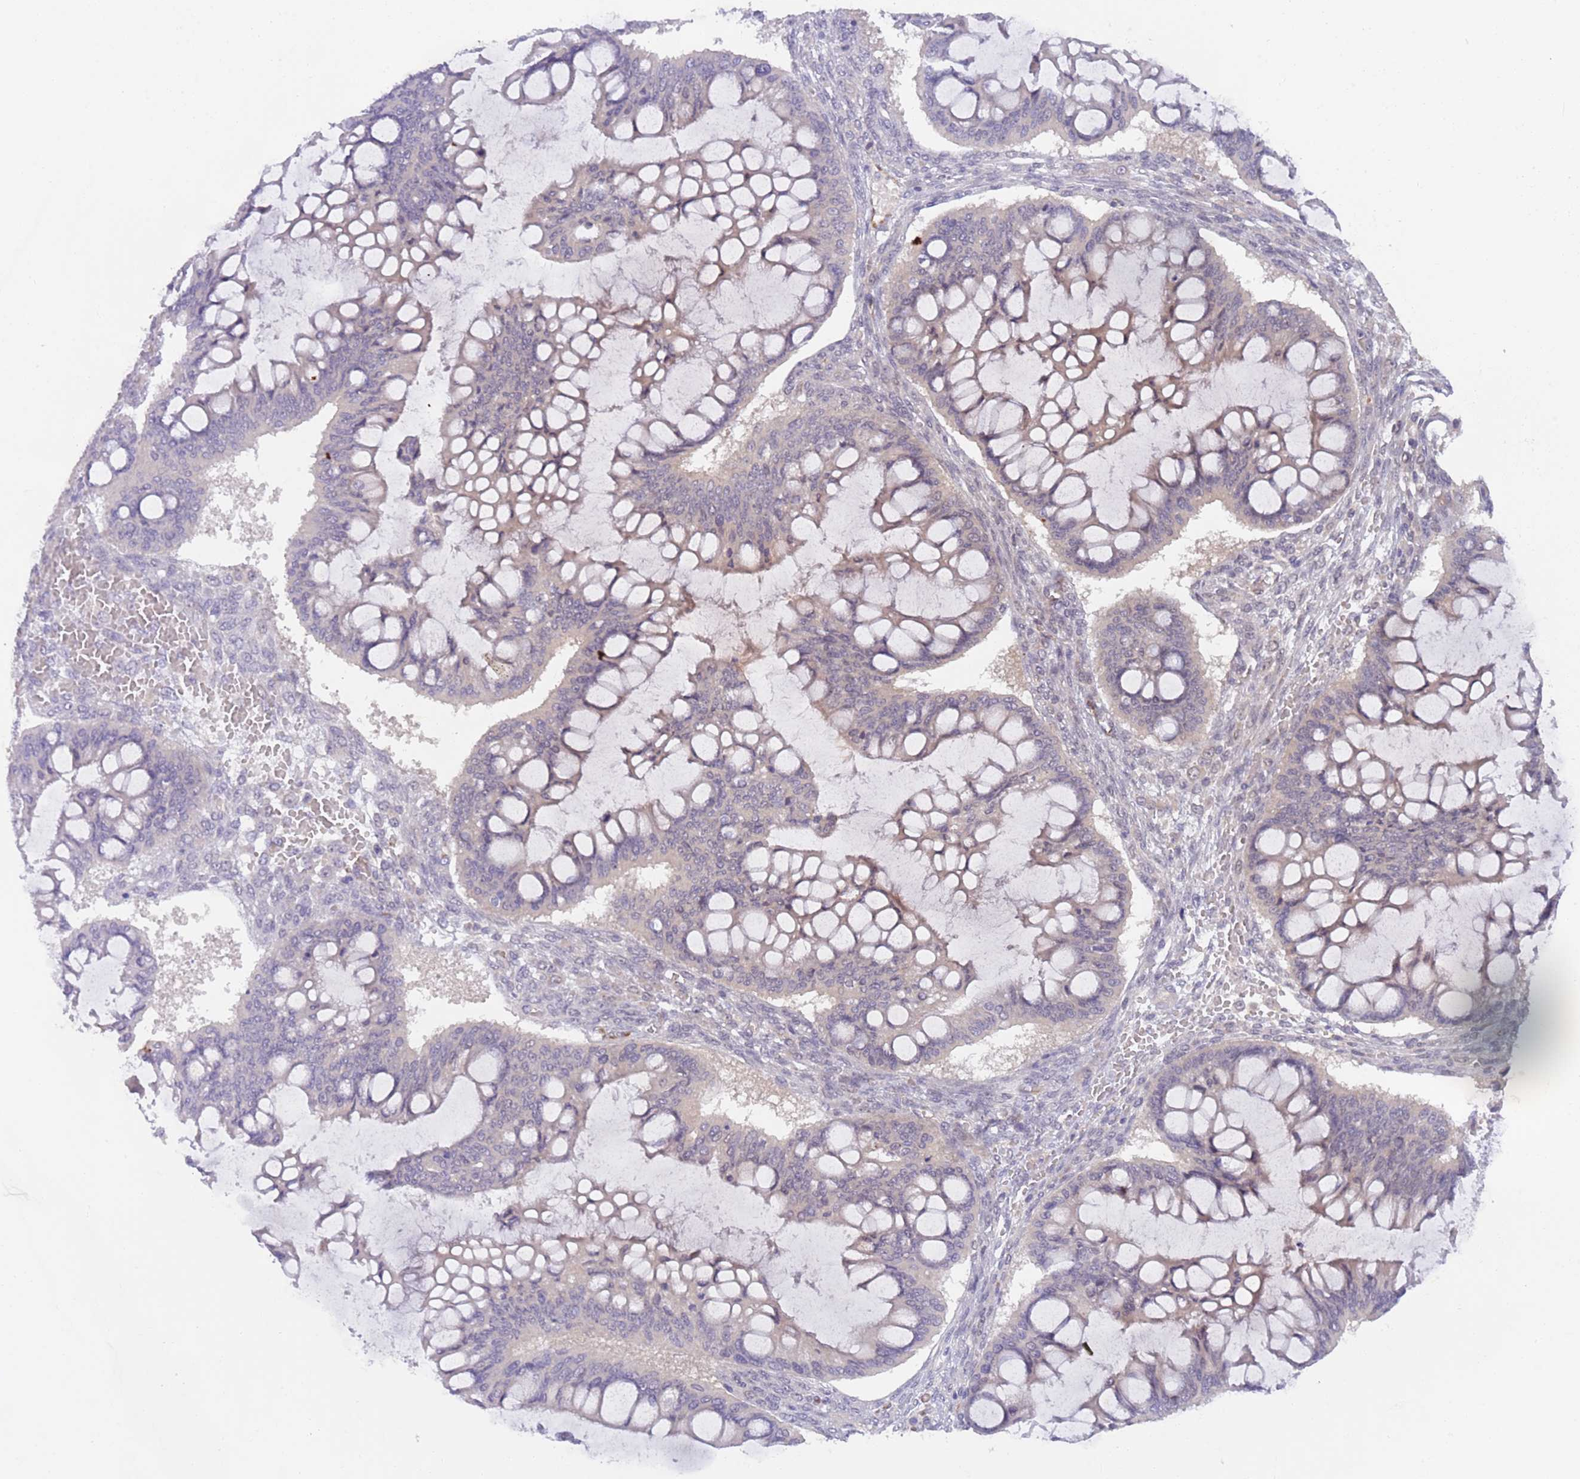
{"staining": {"intensity": "weak", "quantity": "<25%", "location": "cytoplasmic/membranous"}, "tissue": "ovarian cancer", "cell_type": "Tumor cells", "image_type": "cancer", "snomed": [{"axis": "morphology", "description": "Cystadenocarcinoma, mucinous, NOS"}, {"axis": "topography", "description": "Ovary"}], "caption": "An immunohistochemistry (IHC) histopathology image of ovarian mucinous cystadenocarcinoma is shown. There is no staining in tumor cells of ovarian mucinous cystadenocarcinoma.", "gene": "RFXANK", "patient": {"sex": "female", "age": 73}}